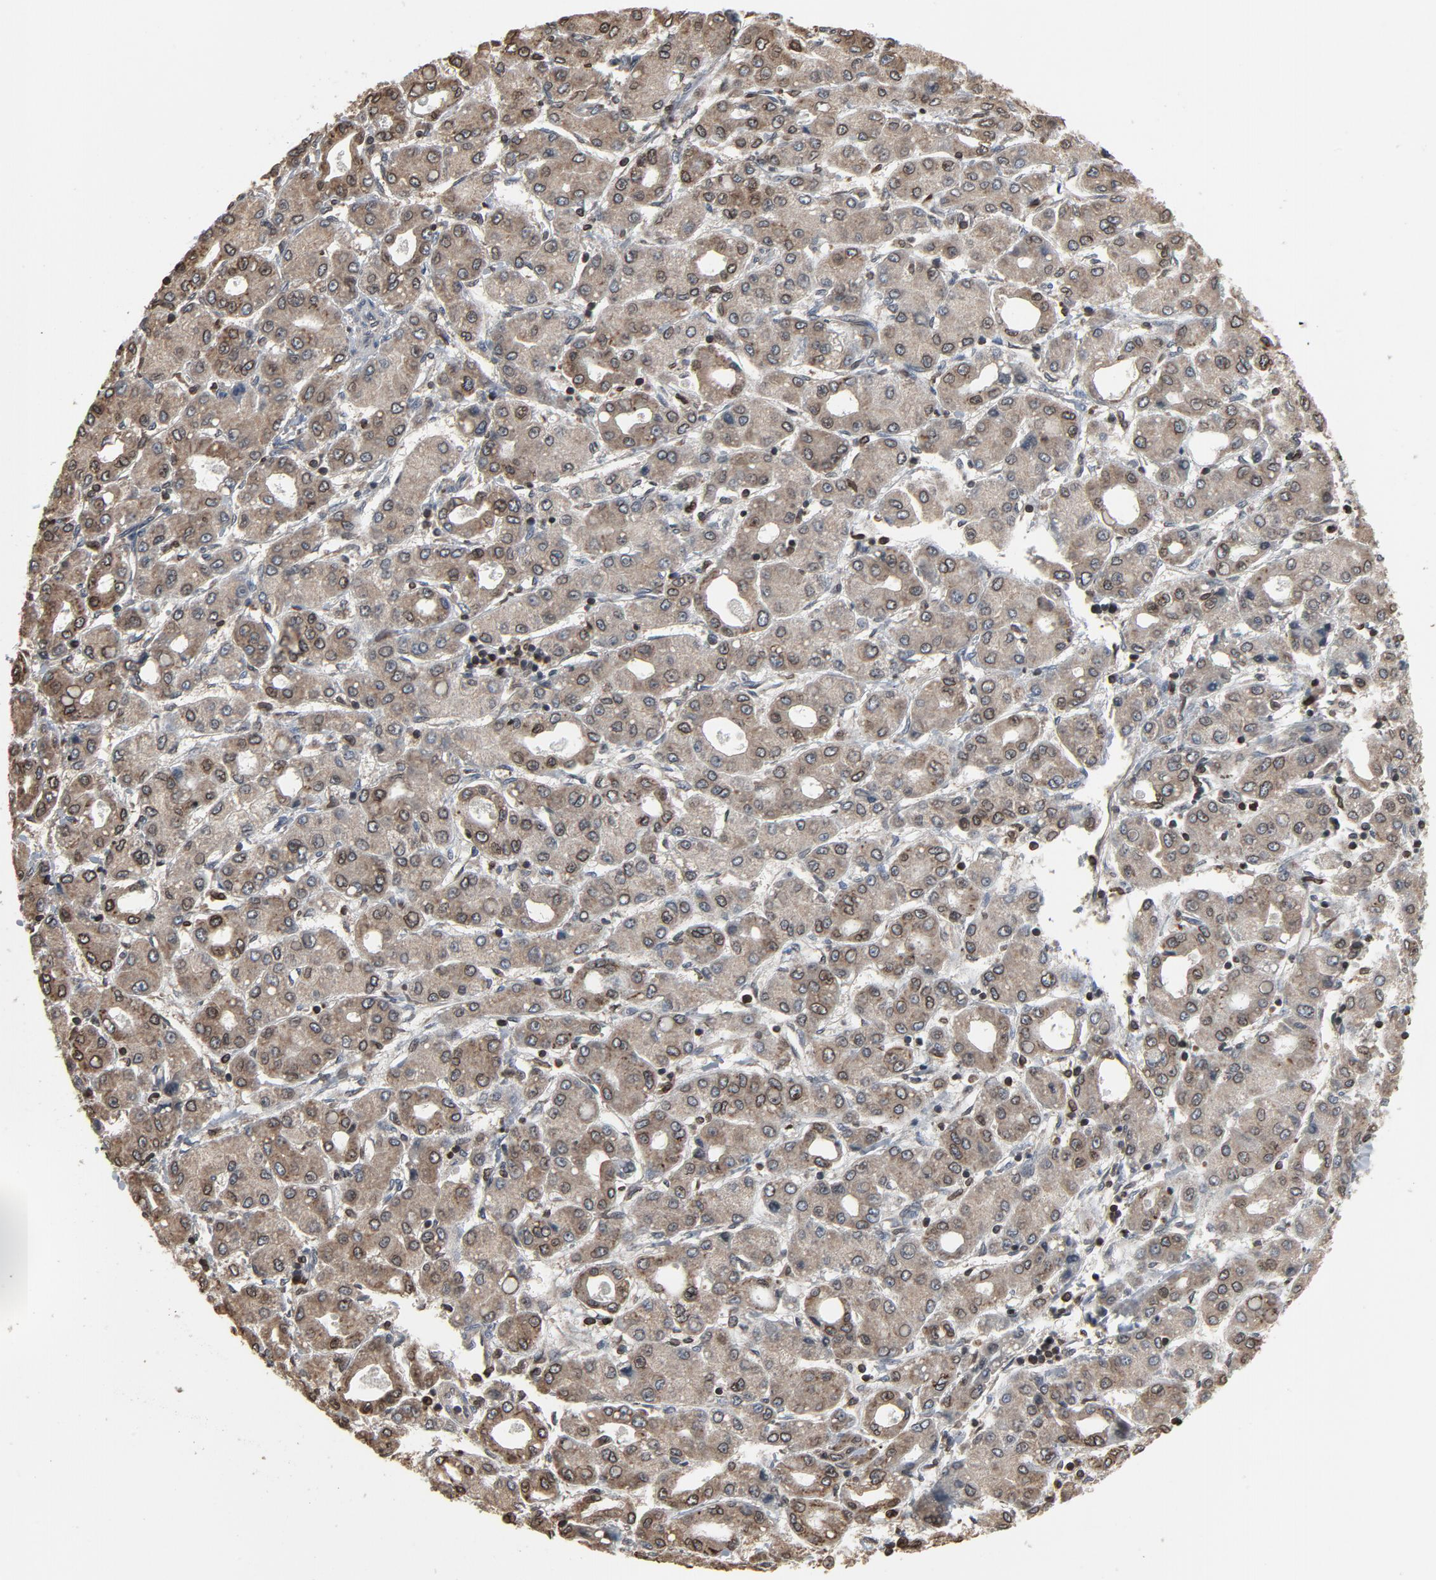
{"staining": {"intensity": "weak", "quantity": "25%-75%", "location": "cytoplasmic/membranous,nuclear"}, "tissue": "liver cancer", "cell_type": "Tumor cells", "image_type": "cancer", "snomed": [{"axis": "morphology", "description": "Carcinoma, Hepatocellular, NOS"}, {"axis": "topography", "description": "Liver"}], "caption": "Approximately 25%-75% of tumor cells in human liver hepatocellular carcinoma exhibit weak cytoplasmic/membranous and nuclear protein positivity as visualized by brown immunohistochemical staining.", "gene": "UBE2D1", "patient": {"sex": "male", "age": 69}}